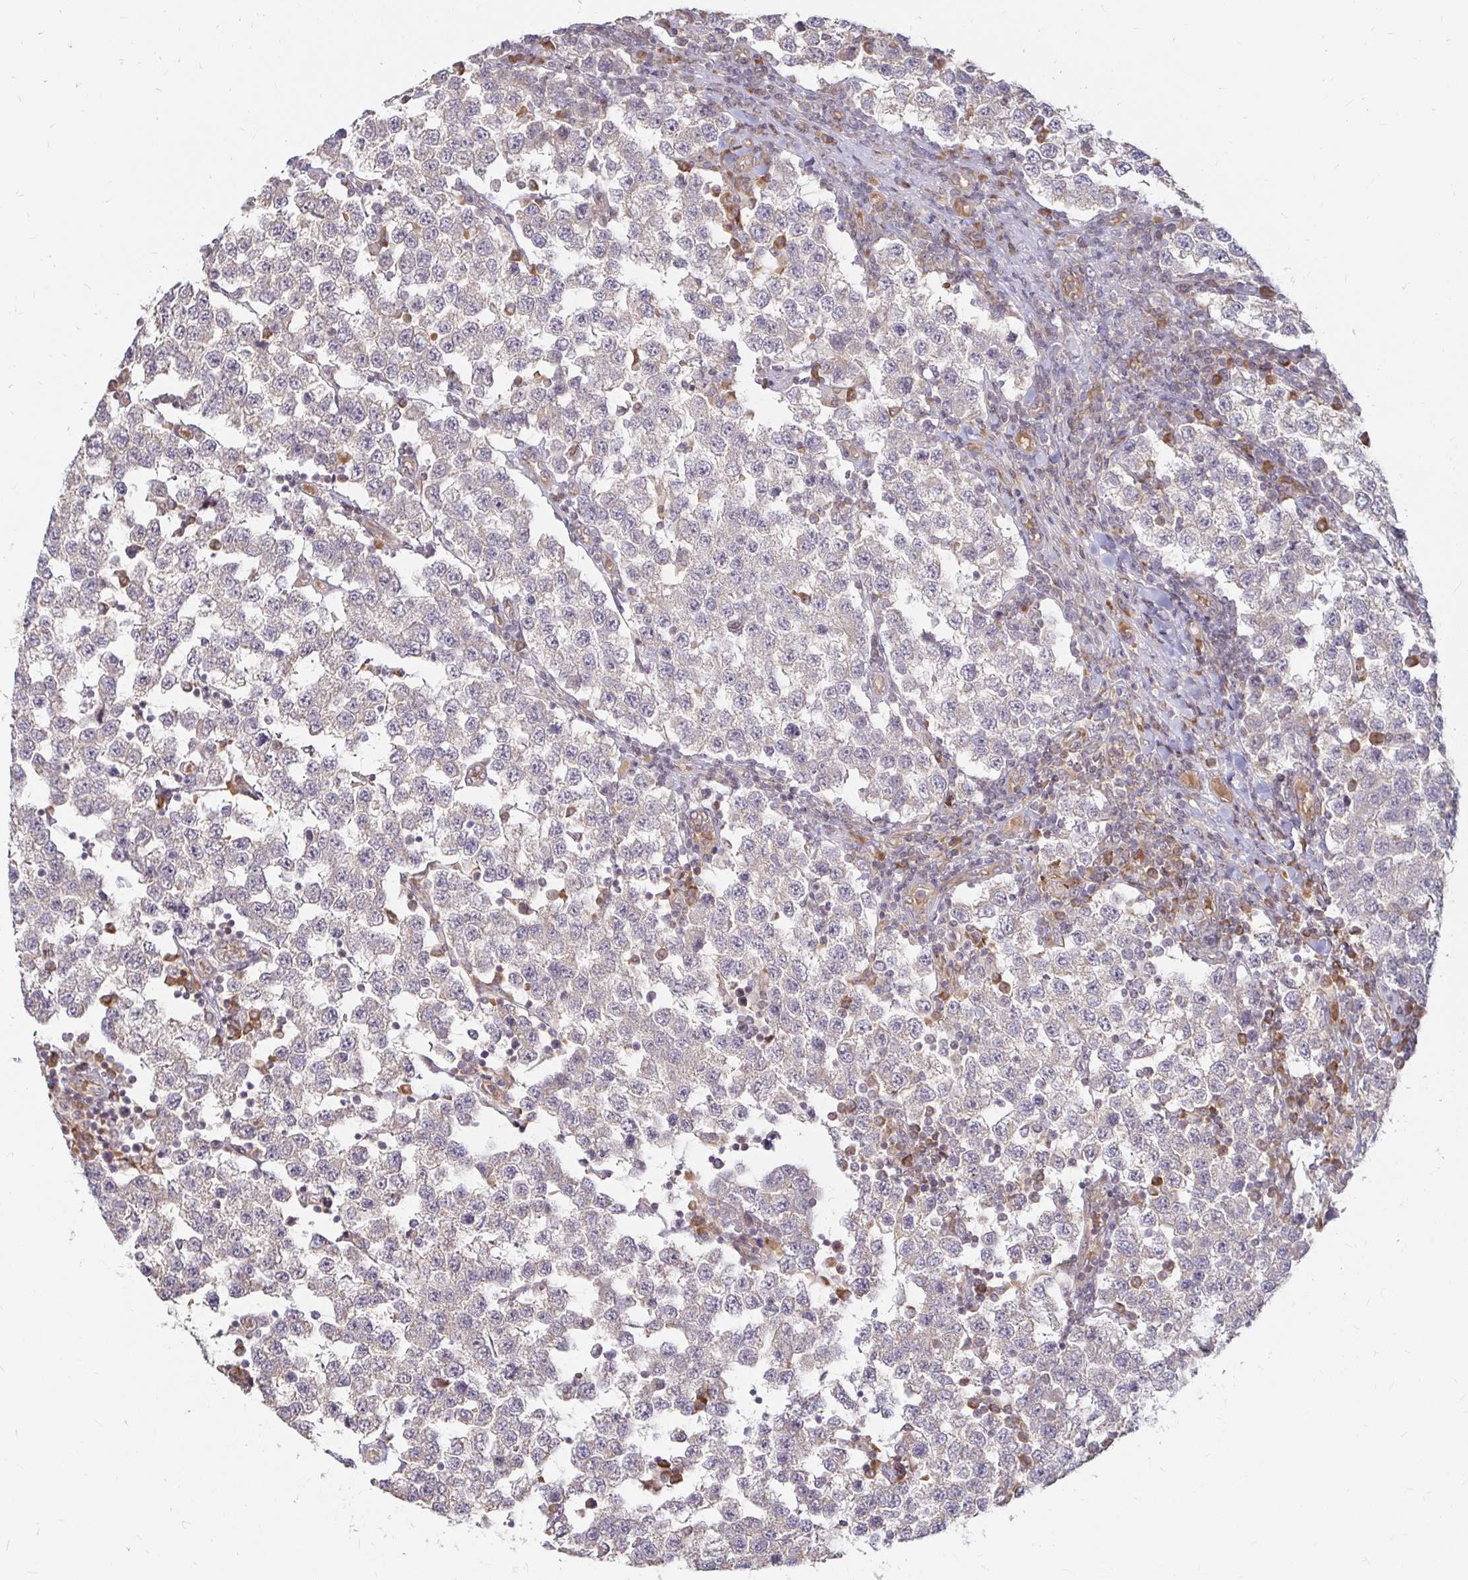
{"staining": {"intensity": "negative", "quantity": "none", "location": "none"}, "tissue": "testis cancer", "cell_type": "Tumor cells", "image_type": "cancer", "snomed": [{"axis": "morphology", "description": "Seminoma, NOS"}, {"axis": "topography", "description": "Testis"}], "caption": "An immunohistochemistry (IHC) micrograph of testis cancer (seminoma) is shown. There is no staining in tumor cells of testis cancer (seminoma).", "gene": "CAST", "patient": {"sex": "male", "age": 34}}